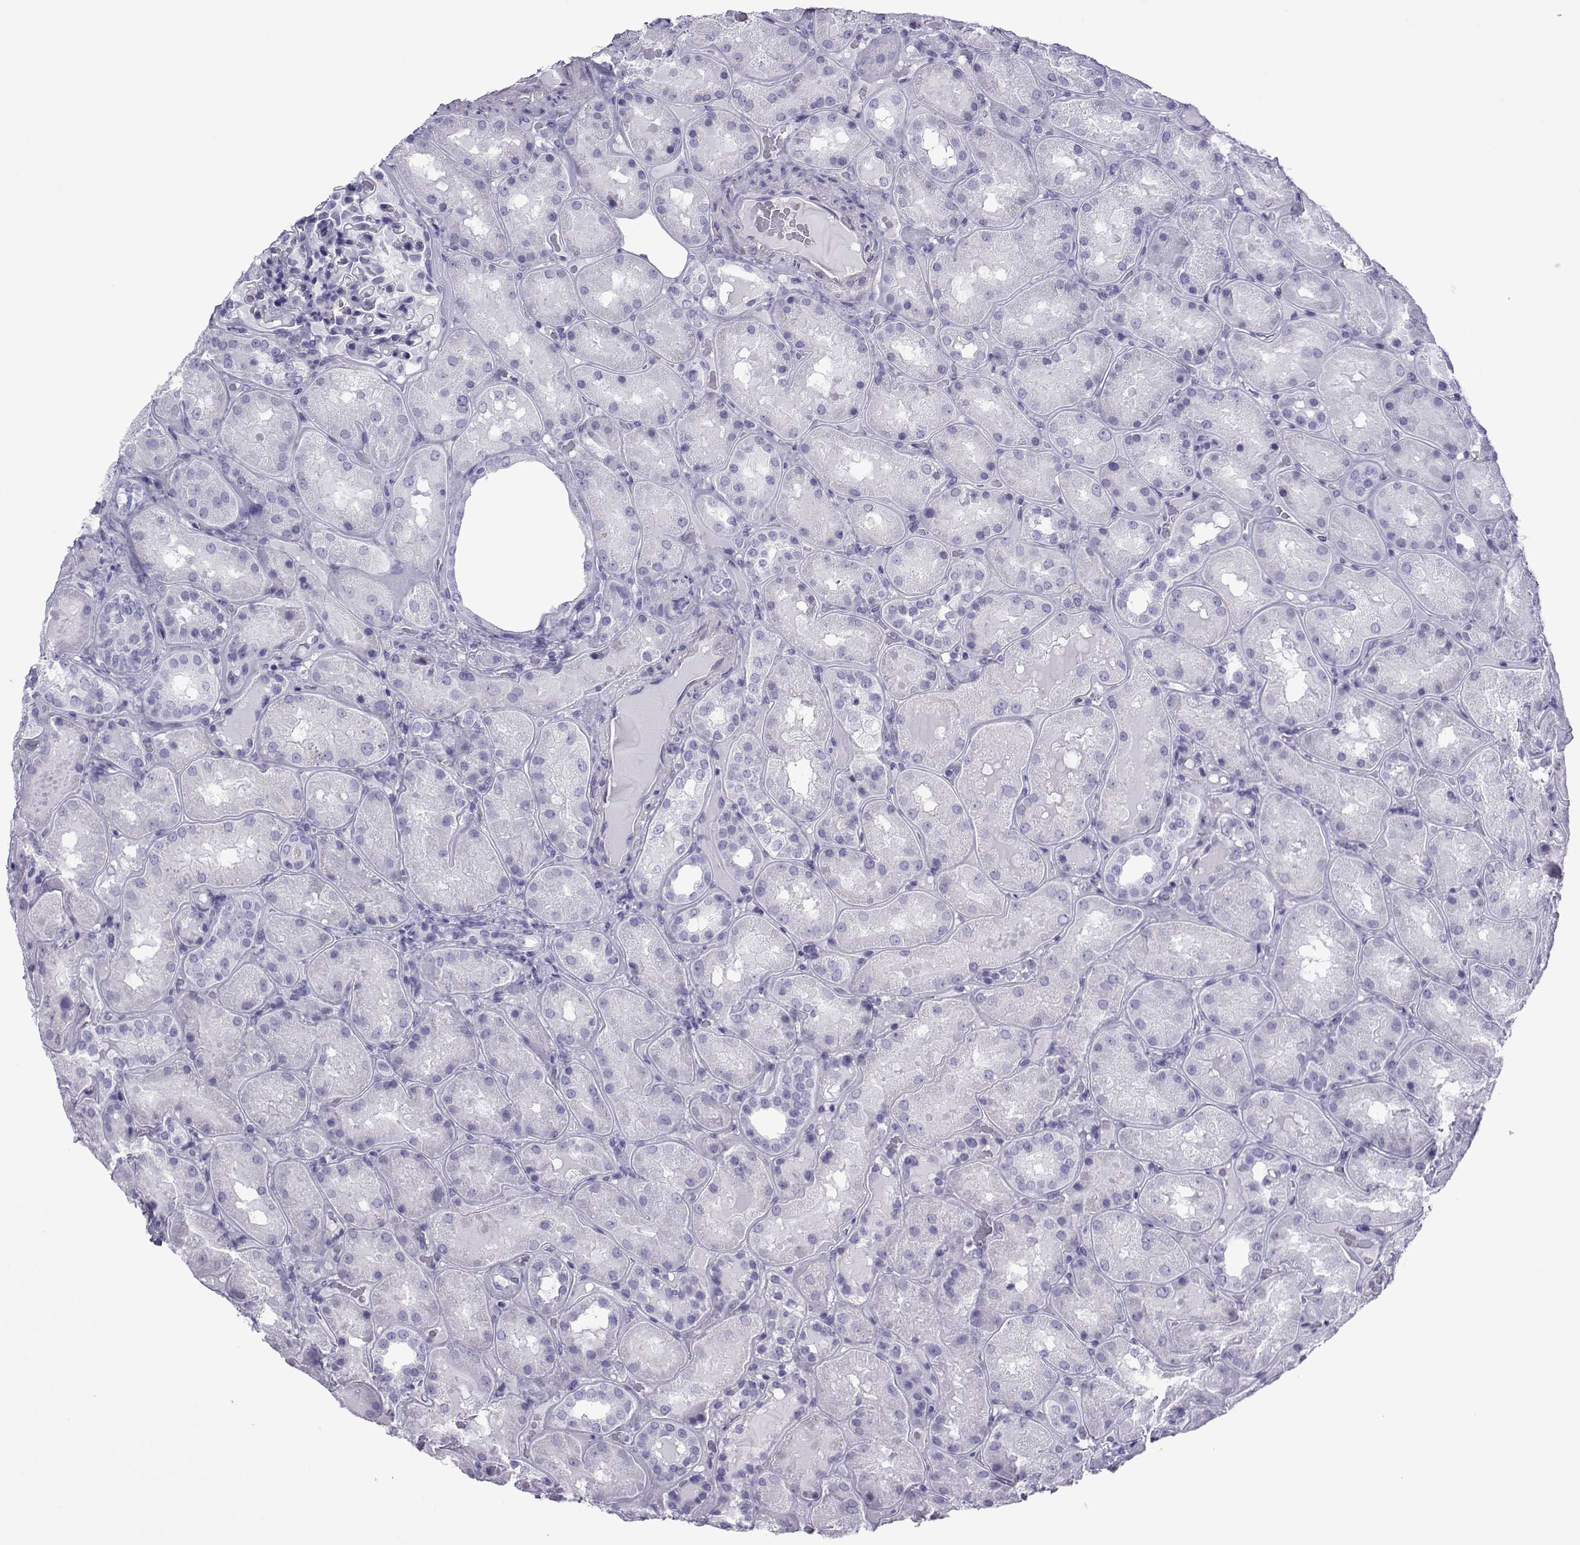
{"staining": {"intensity": "negative", "quantity": "none", "location": "none"}, "tissue": "kidney", "cell_type": "Cells in glomeruli", "image_type": "normal", "snomed": [{"axis": "morphology", "description": "Normal tissue, NOS"}, {"axis": "topography", "description": "Kidney"}], "caption": "IHC micrograph of unremarkable kidney stained for a protein (brown), which demonstrates no staining in cells in glomeruli. Brightfield microscopy of immunohistochemistry stained with DAB (3,3'-diaminobenzidine) (brown) and hematoxylin (blue), captured at high magnification.", "gene": "SPANXA1", "patient": {"sex": "male", "age": 73}}